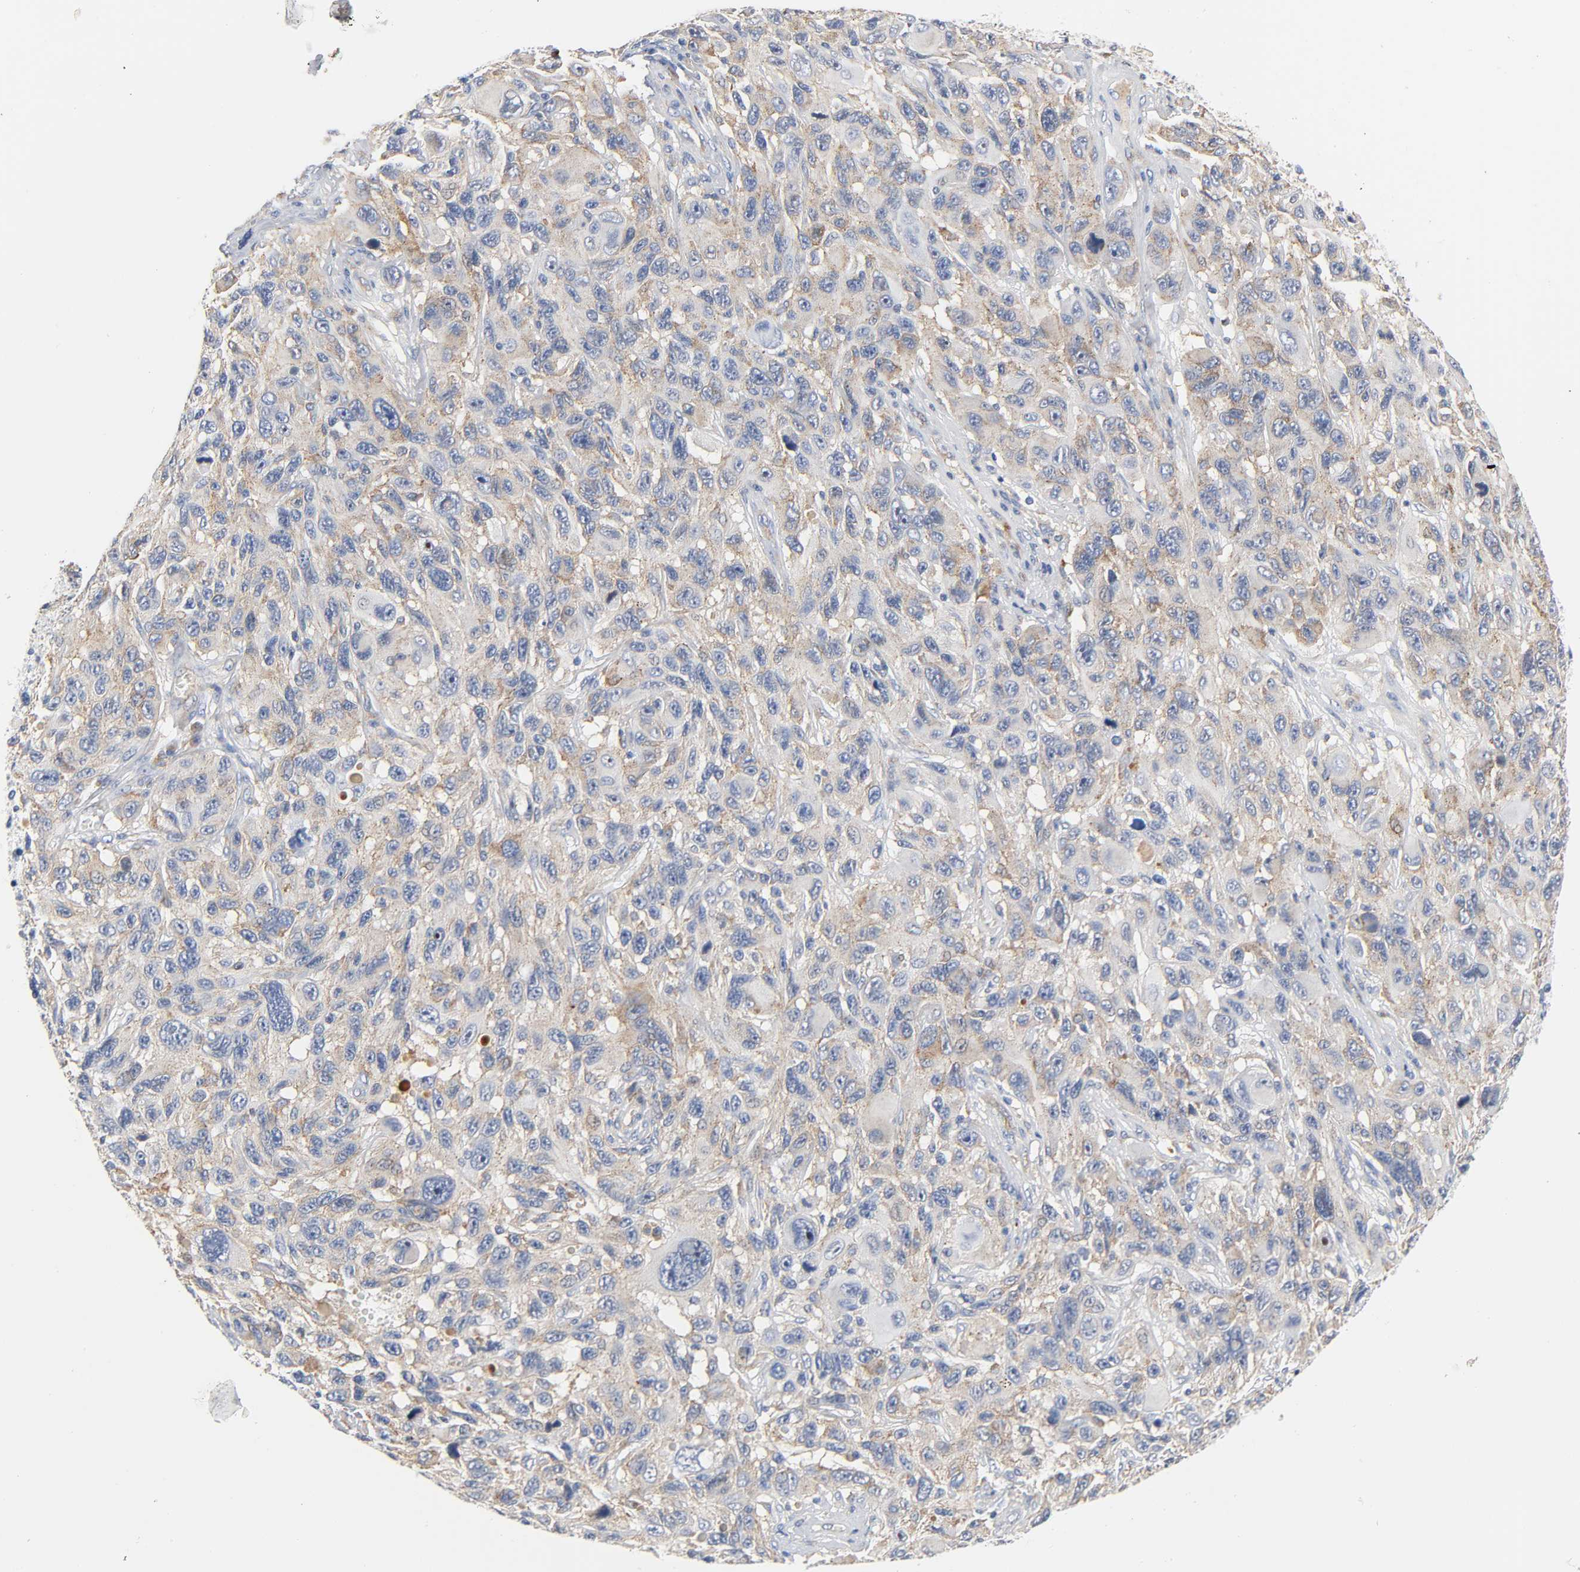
{"staining": {"intensity": "weak", "quantity": ">75%", "location": "cytoplasmic/membranous"}, "tissue": "melanoma", "cell_type": "Tumor cells", "image_type": "cancer", "snomed": [{"axis": "morphology", "description": "Malignant melanoma, NOS"}, {"axis": "topography", "description": "Skin"}], "caption": "Immunohistochemical staining of human malignant melanoma reveals weak cytoplasmic/membranous protein staining in approximately >75% of tumor cells. (DAB (3,3'-diaminobenzidine) IHC, brown staining for protein, blue staining for nuclei).", "gene": "CD2AP", "patient": {"sex": "male", "age": 53}}